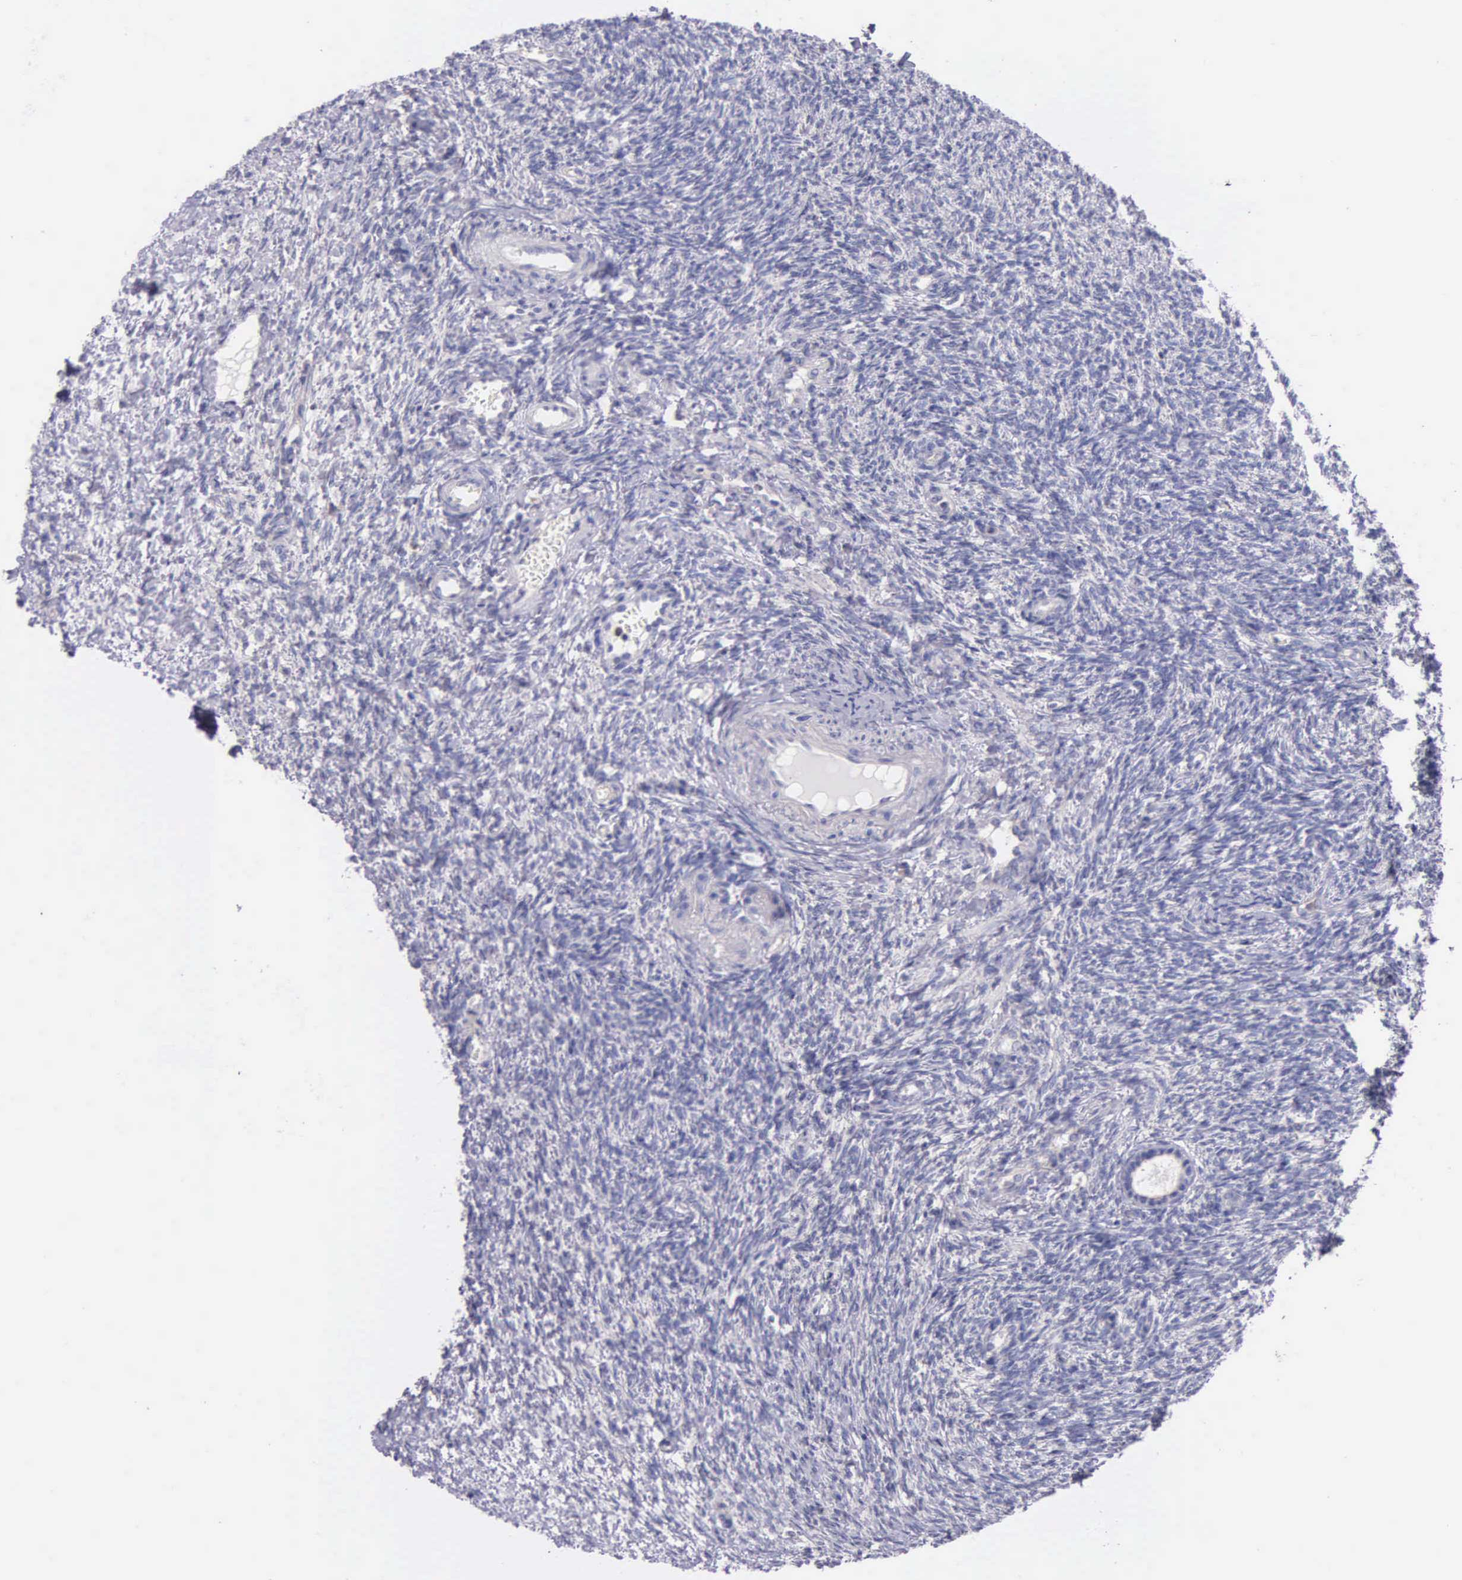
{"staining": {"intensity": "negative", "quantity": "none", "location": "none"}, "tissue": "ovary", "cell_type": "Ovarian stroma cells", "image_type": "normal", "snomed": [{"axis": "morphology", "description": "Normal tissue, NOS"}, {"axis": "topography", "description": "Ovary"}], "caption": "DAB immunohistochemical staining of unremarkable human ovary exhibits no significant positivity in ovarian stroma cells.", "gene": "CTAGE15", "patient": {"sex": "female", "age": 32}}